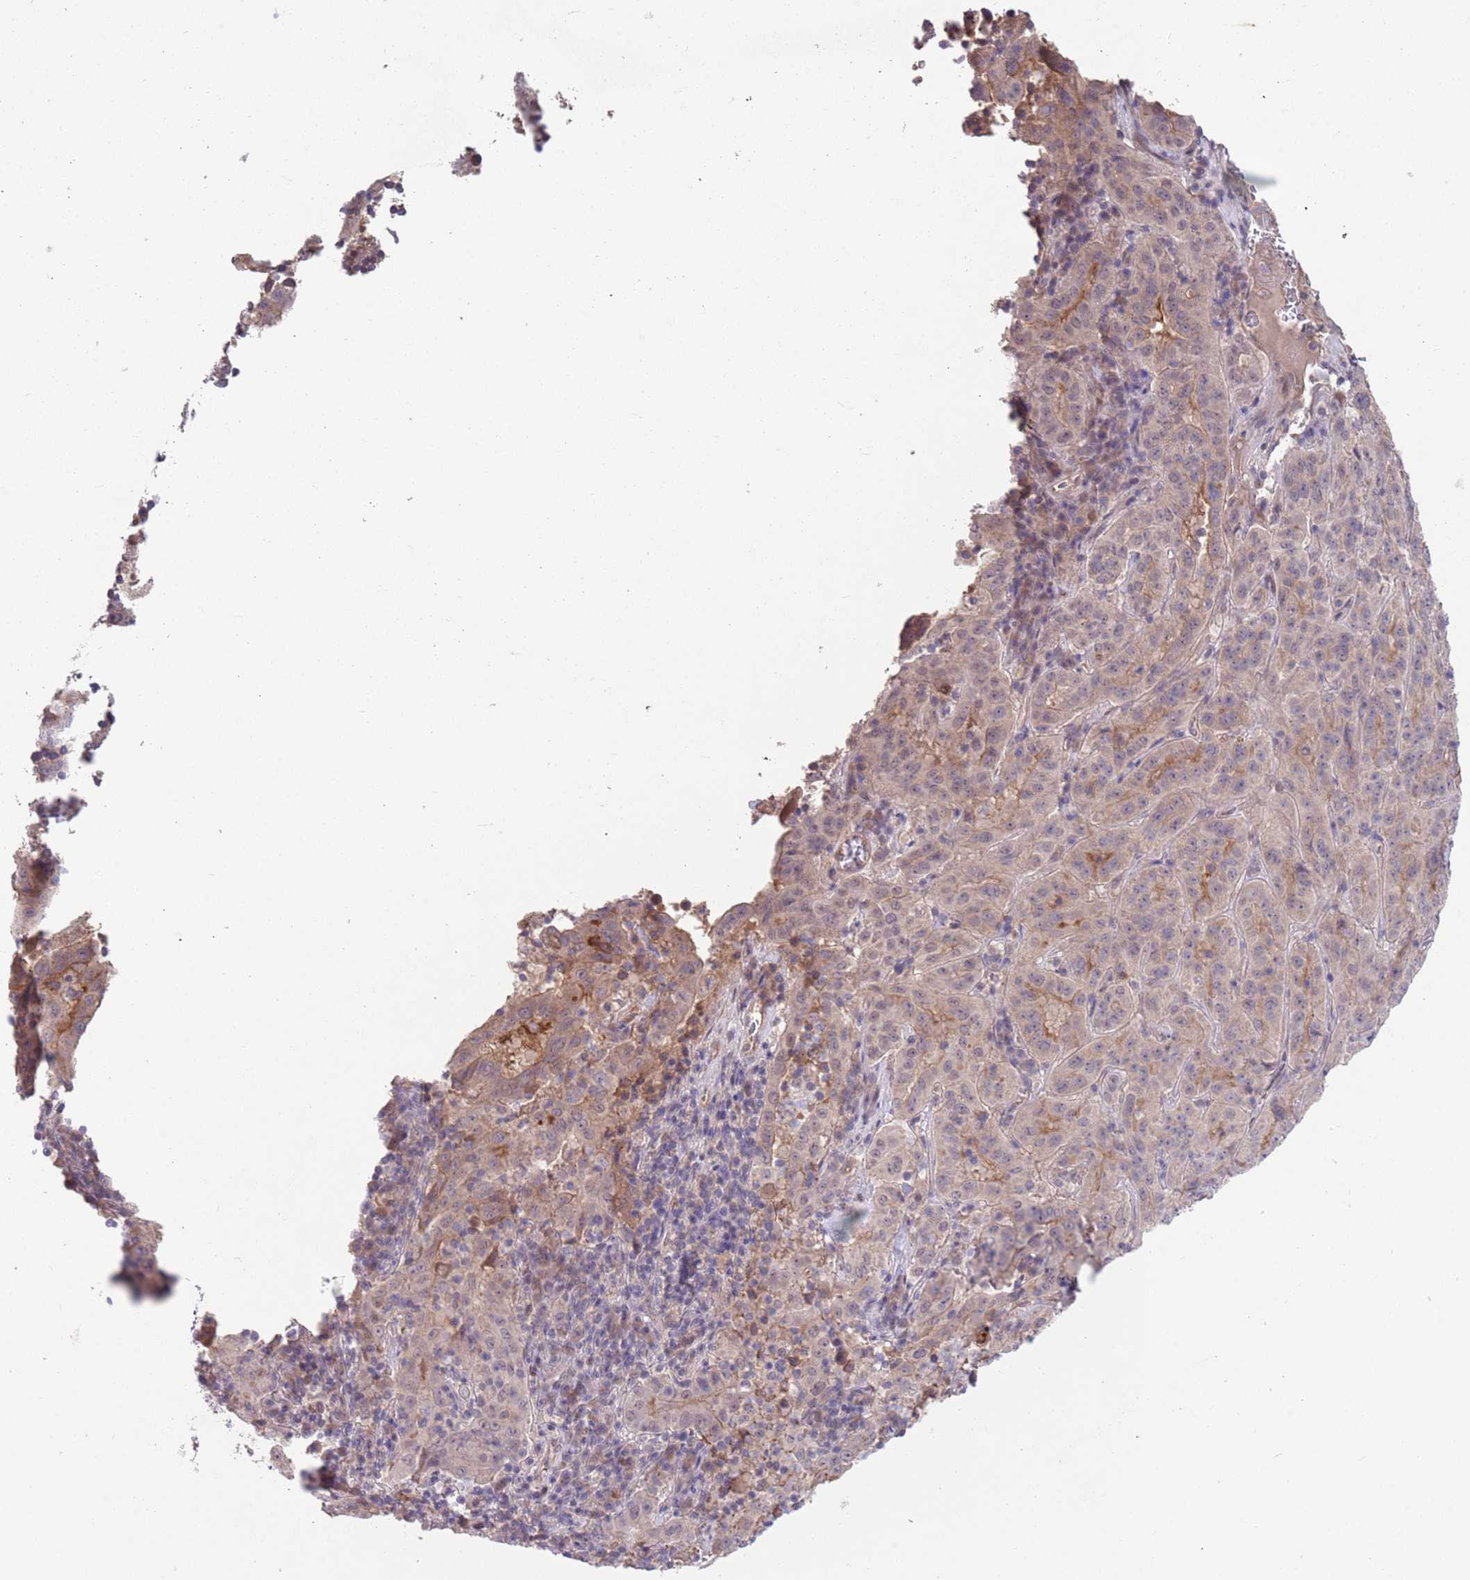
{"staining": {"intensity": "negative", "quantity": "none", "location": "none"}, "tissue": "pancreatic cancer", "cell_type": "Tumor cells", "image_type": "cancer", "snomed": [{"axis": "morphology", "description": "Adenocarcinoma, NOS"}, {"axis": "topography", "description": "Pancreas"}], "caption": "High power microscopy micrograph of an IHC image of pancreatic cancer (adenocarcinoma), revealing no significant expression in tumor cells. (DAB (3,3'-diaminobenzidine) immunohistochemistry (IHC) with hematoxylin counter stain).", "gene": "MEI1", "patient": {"sex": "male", "age": 63}}